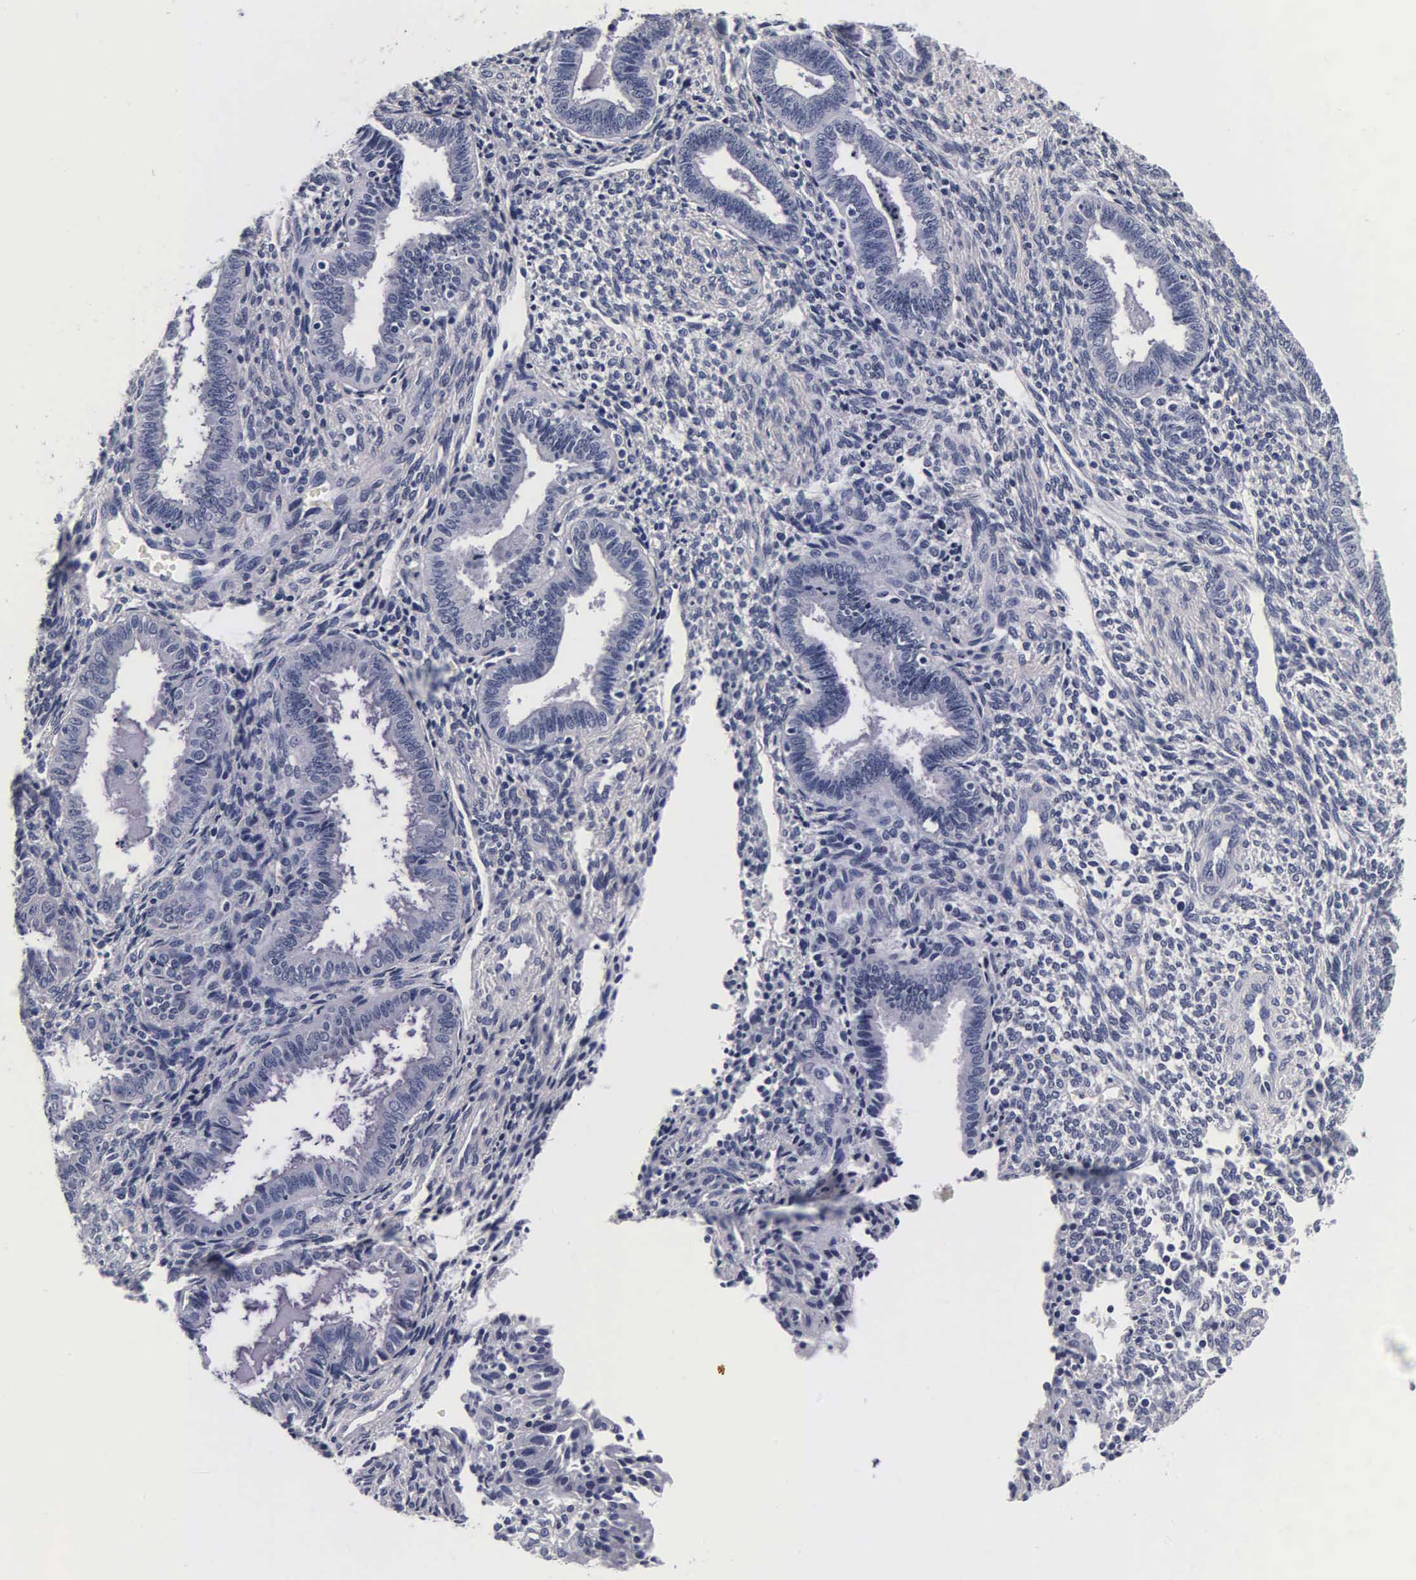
{"staining": {"intensity": "negative", "quantity": "none", "location": "none"}, "tissue": "endometrium", "cell_type": "Cells in endometrial stroma", "image_type": "normal", "snomed": [{"axis": "morphology", "description": "Normal tissue, NOS"}, {"axis": "topography", "description": "Endometrium"}], "caption": "Image shows no protein positivity in cells in endometrial stroma of unremarkable endometrium.", "gene": "TG", "patient": {"sex": "female", "age": 36}}